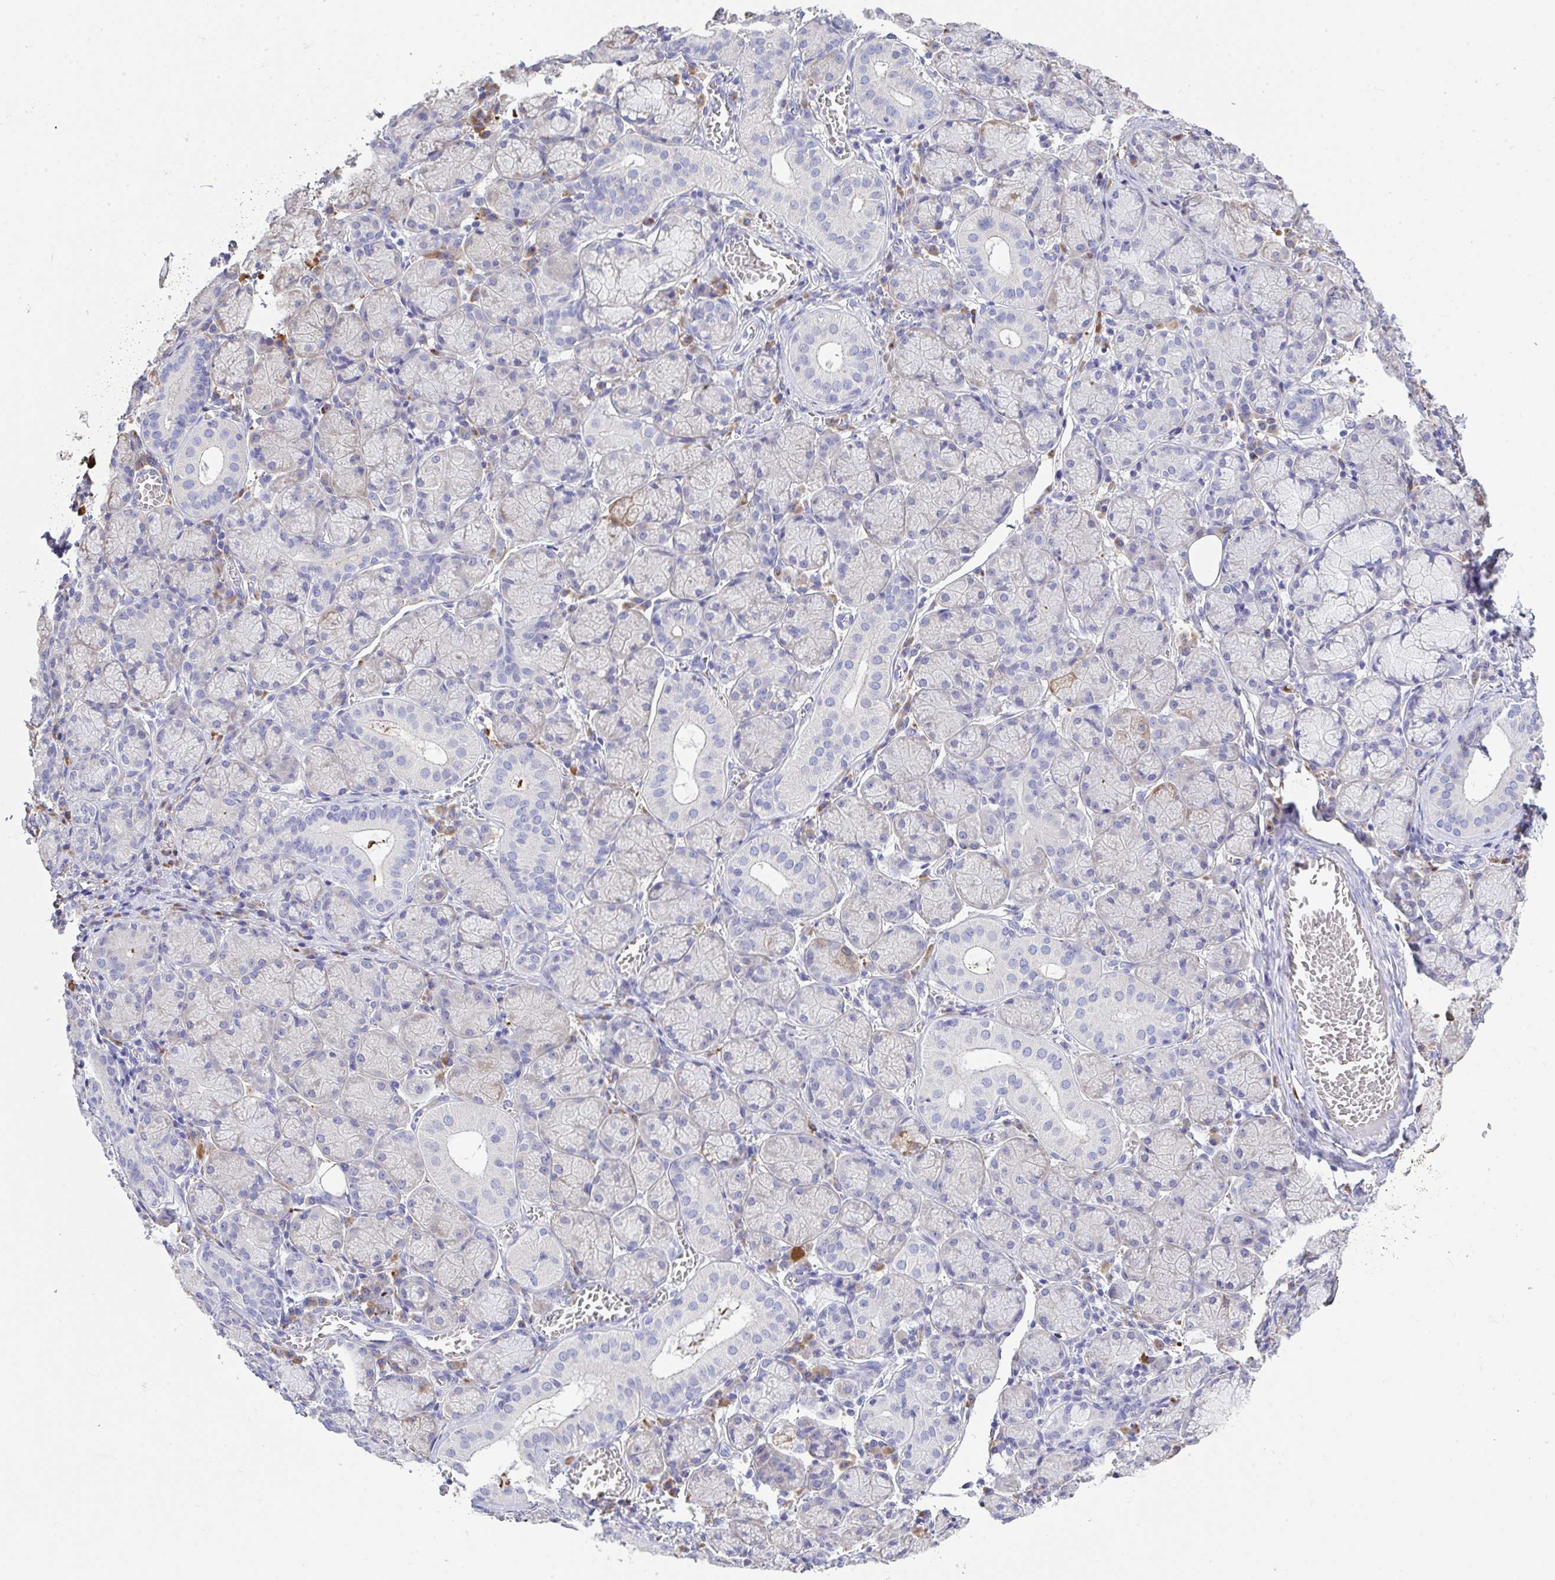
{"staining": {"intensity": "weak", "quantity": "<25%", "location": "cytoplasmic/membranous"}, "tissue": "salivary gland", "cell_type": "Glandular cells", "image_type": "normal", "snomed": [{"axis": "morphology", "description": "Normal tissue, NOS"}, {"axis": "topography", "description": "Salivary gland"}], "caption": "IHC histopathology image of normal salivary gland: human salivary gland stained with DAB exhibits no significant protein staining in glandular cells. The staining was performed using DAB to visualize the protein expression in brown, while the nuclei were stained in blue with hematoxylin (Magnification: 20x).", "gene": "LRRC58", "patient": {"sex": "female", "age": 24}}